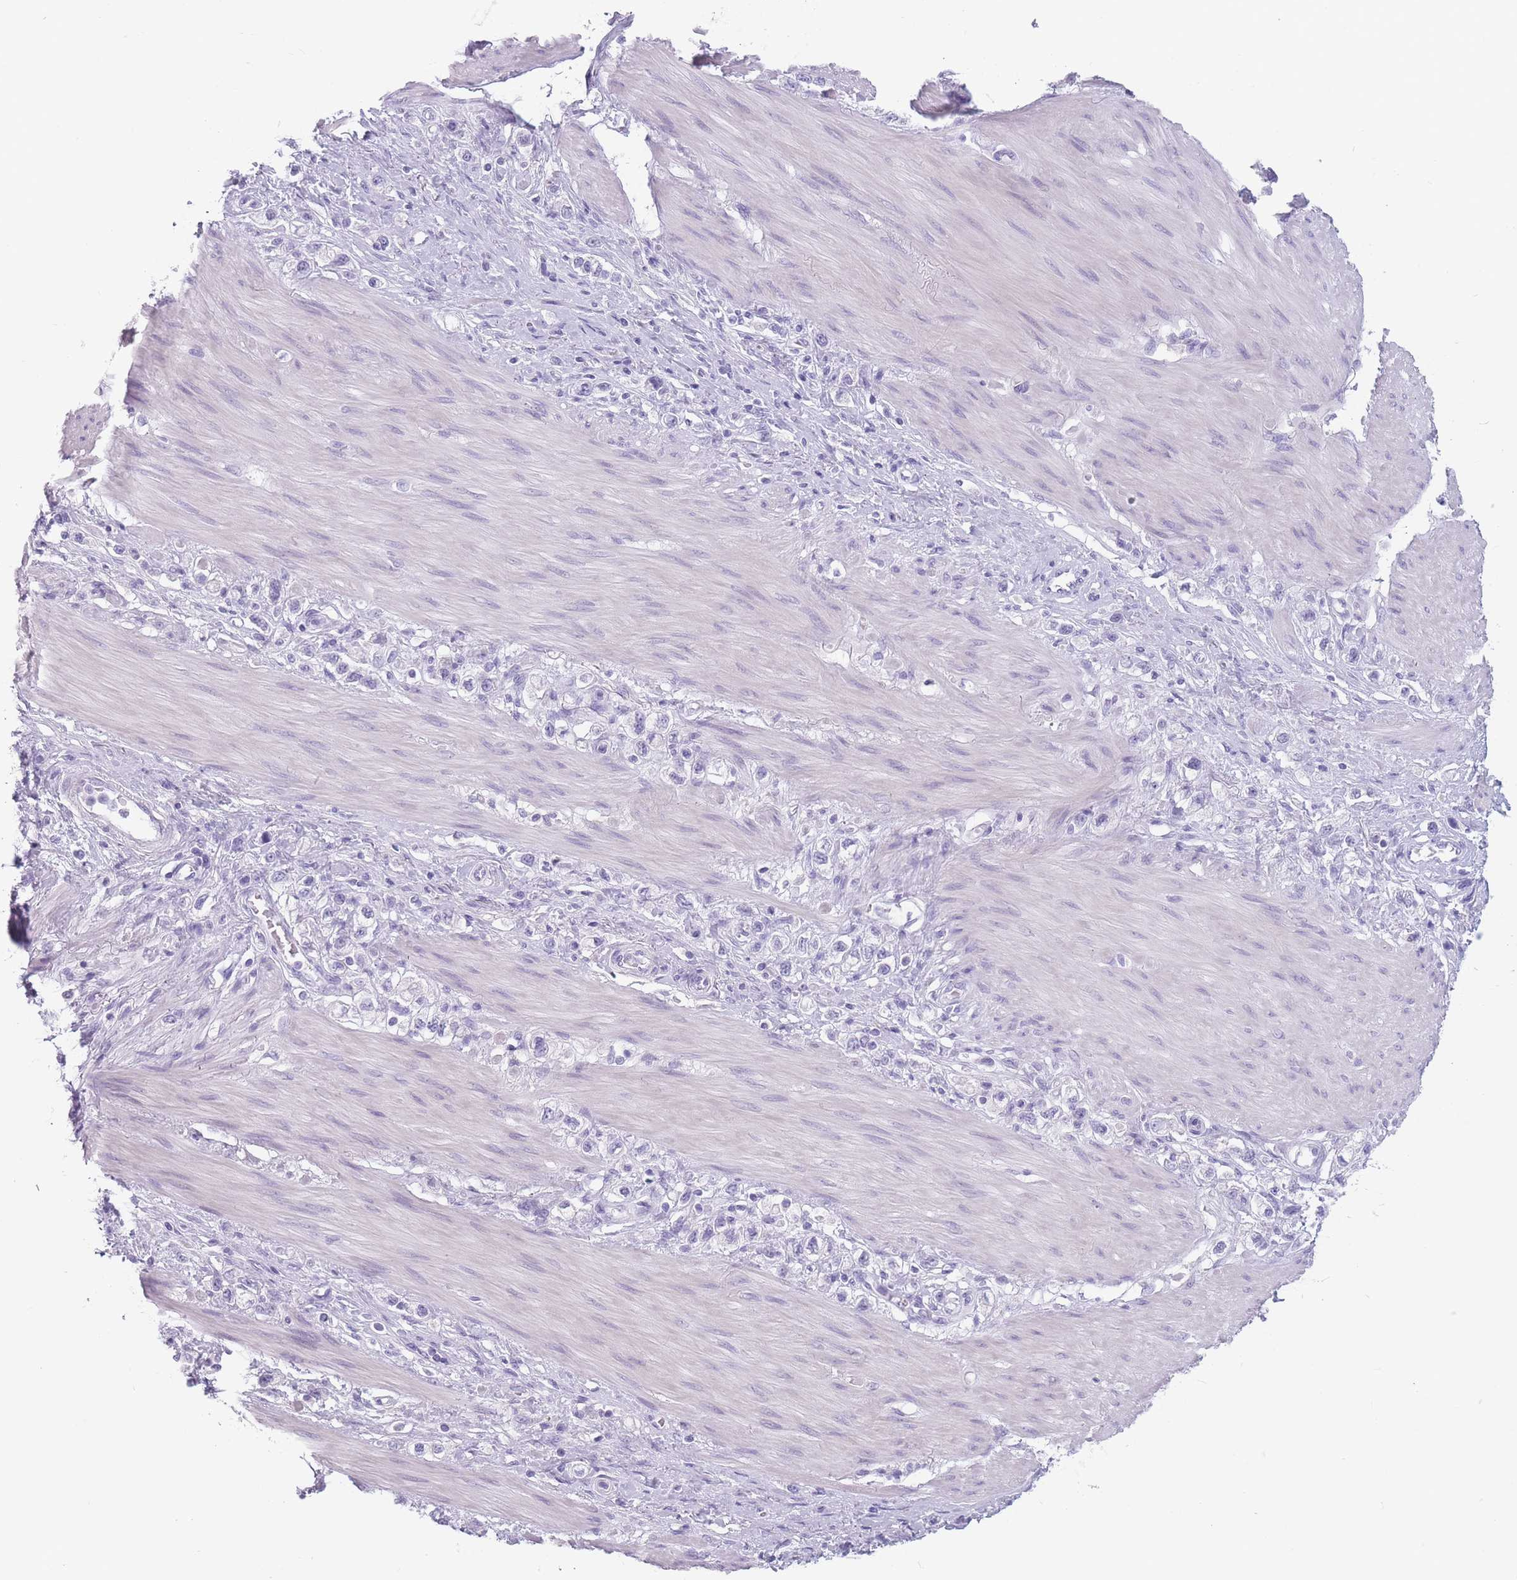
{"staining": {"intensity": "negative", "quantity": "none", "location": "none"}, "tissue": "stomach cancer", "cell_type": "Tumor cells", "image_type": "cancer", "snomed": [{"axis": "morphology", "description": "Adenocarcinoma, NOS"}, {"axis": "topography", "description": "Stomach"}], "caption": "This is a histopathology image of immunohistochemistry staining of stomach cancer, which shows no positivity in tumor cells.", "gene": "CCNO", "patient": {"sex": "female", "age": 65}}